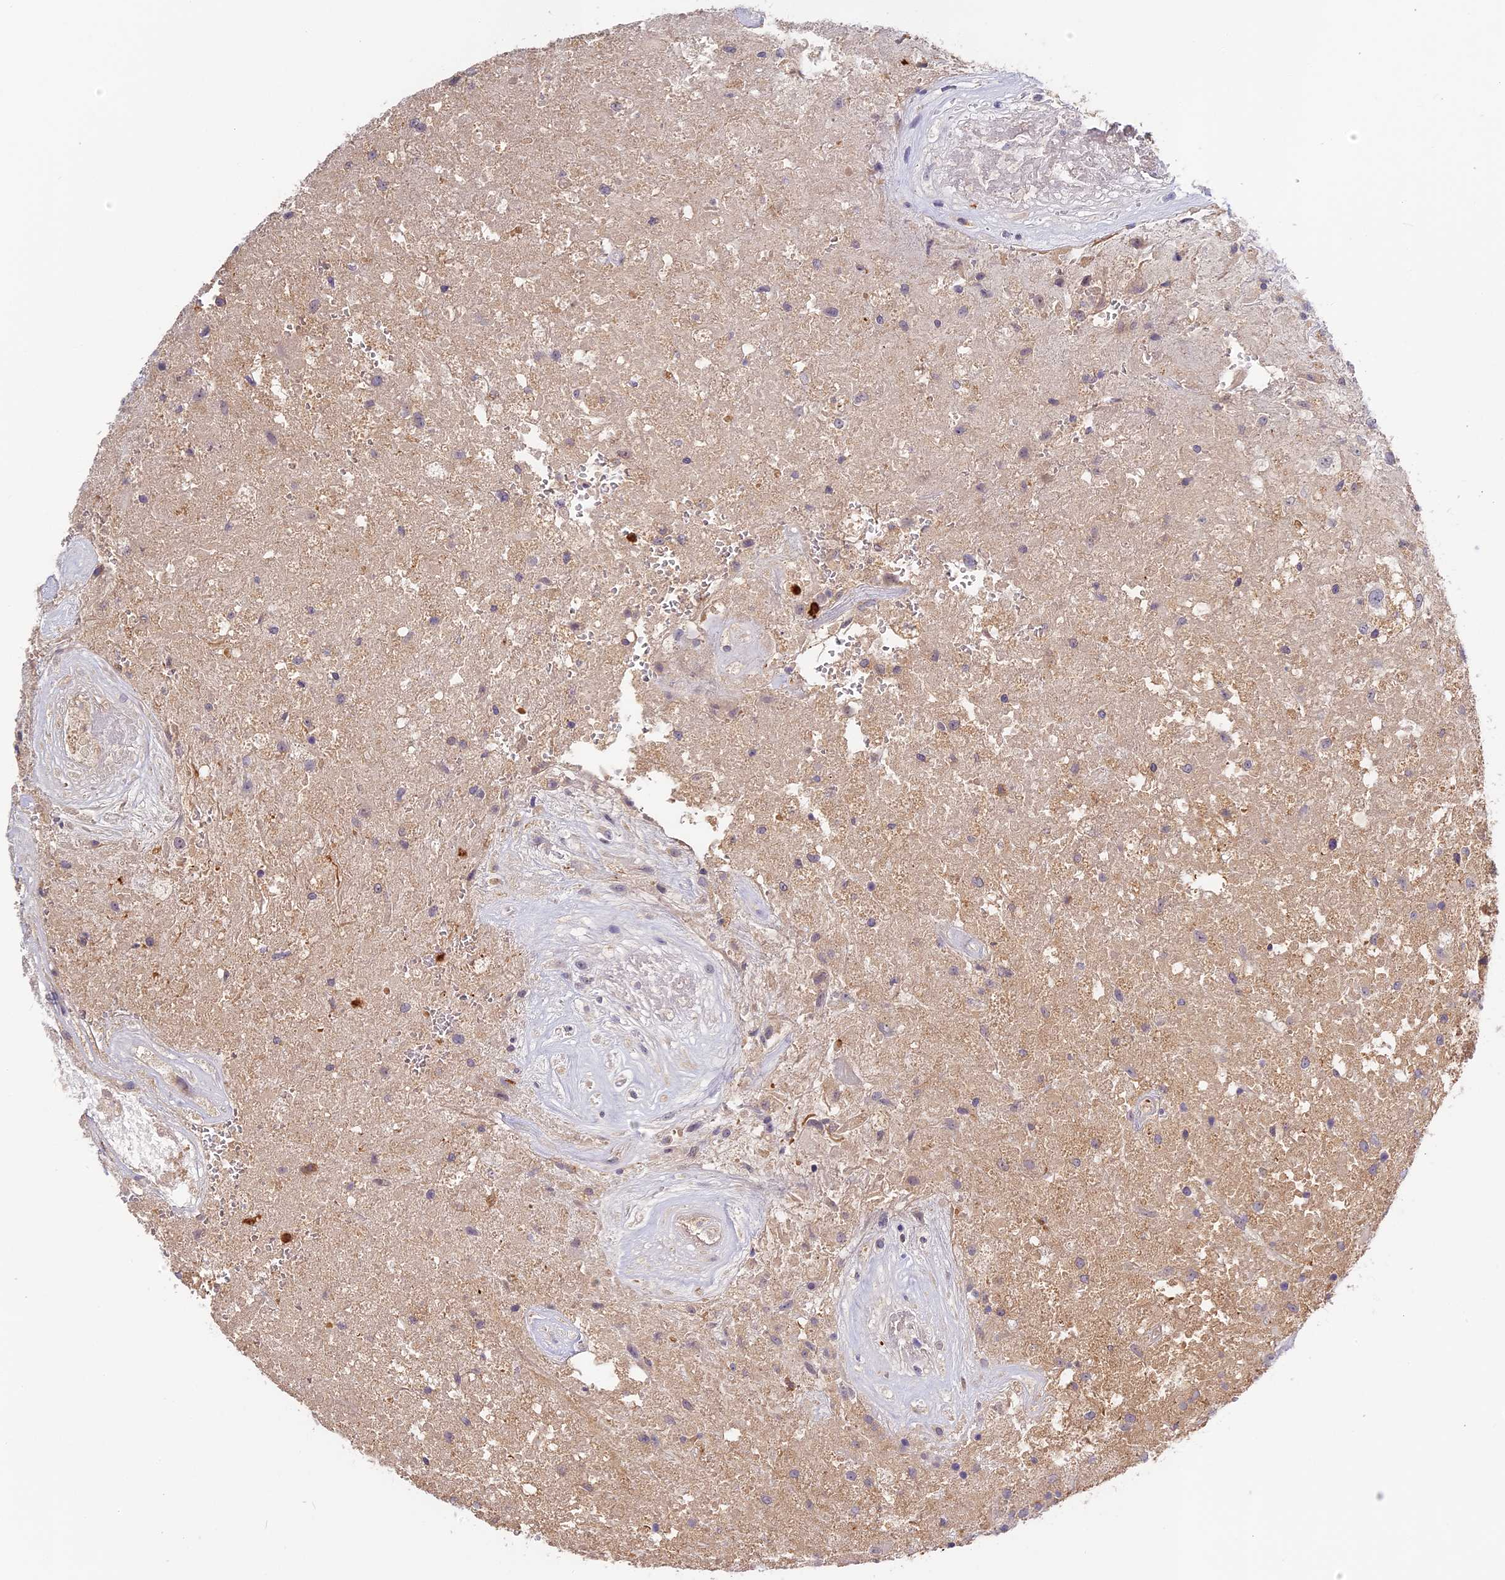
{"staining": {"intensity": "weak", "quantity": "<25%", "location": "cytoplasmic/membranous"}, "tissue": "glioma", "cell_type": "Tumor cells", "image_type": "cancer", "snomed": [{"axis": "morphology", "description": "Glioma, malignant, High grade"}, {"axis": "topography", "description": "Brain"}], "caption": "The micrograph shows no significant staining in tumor cells of glioma.", "gene": "ADGRD1", "patient": {"sex": "male", "age": 56}}